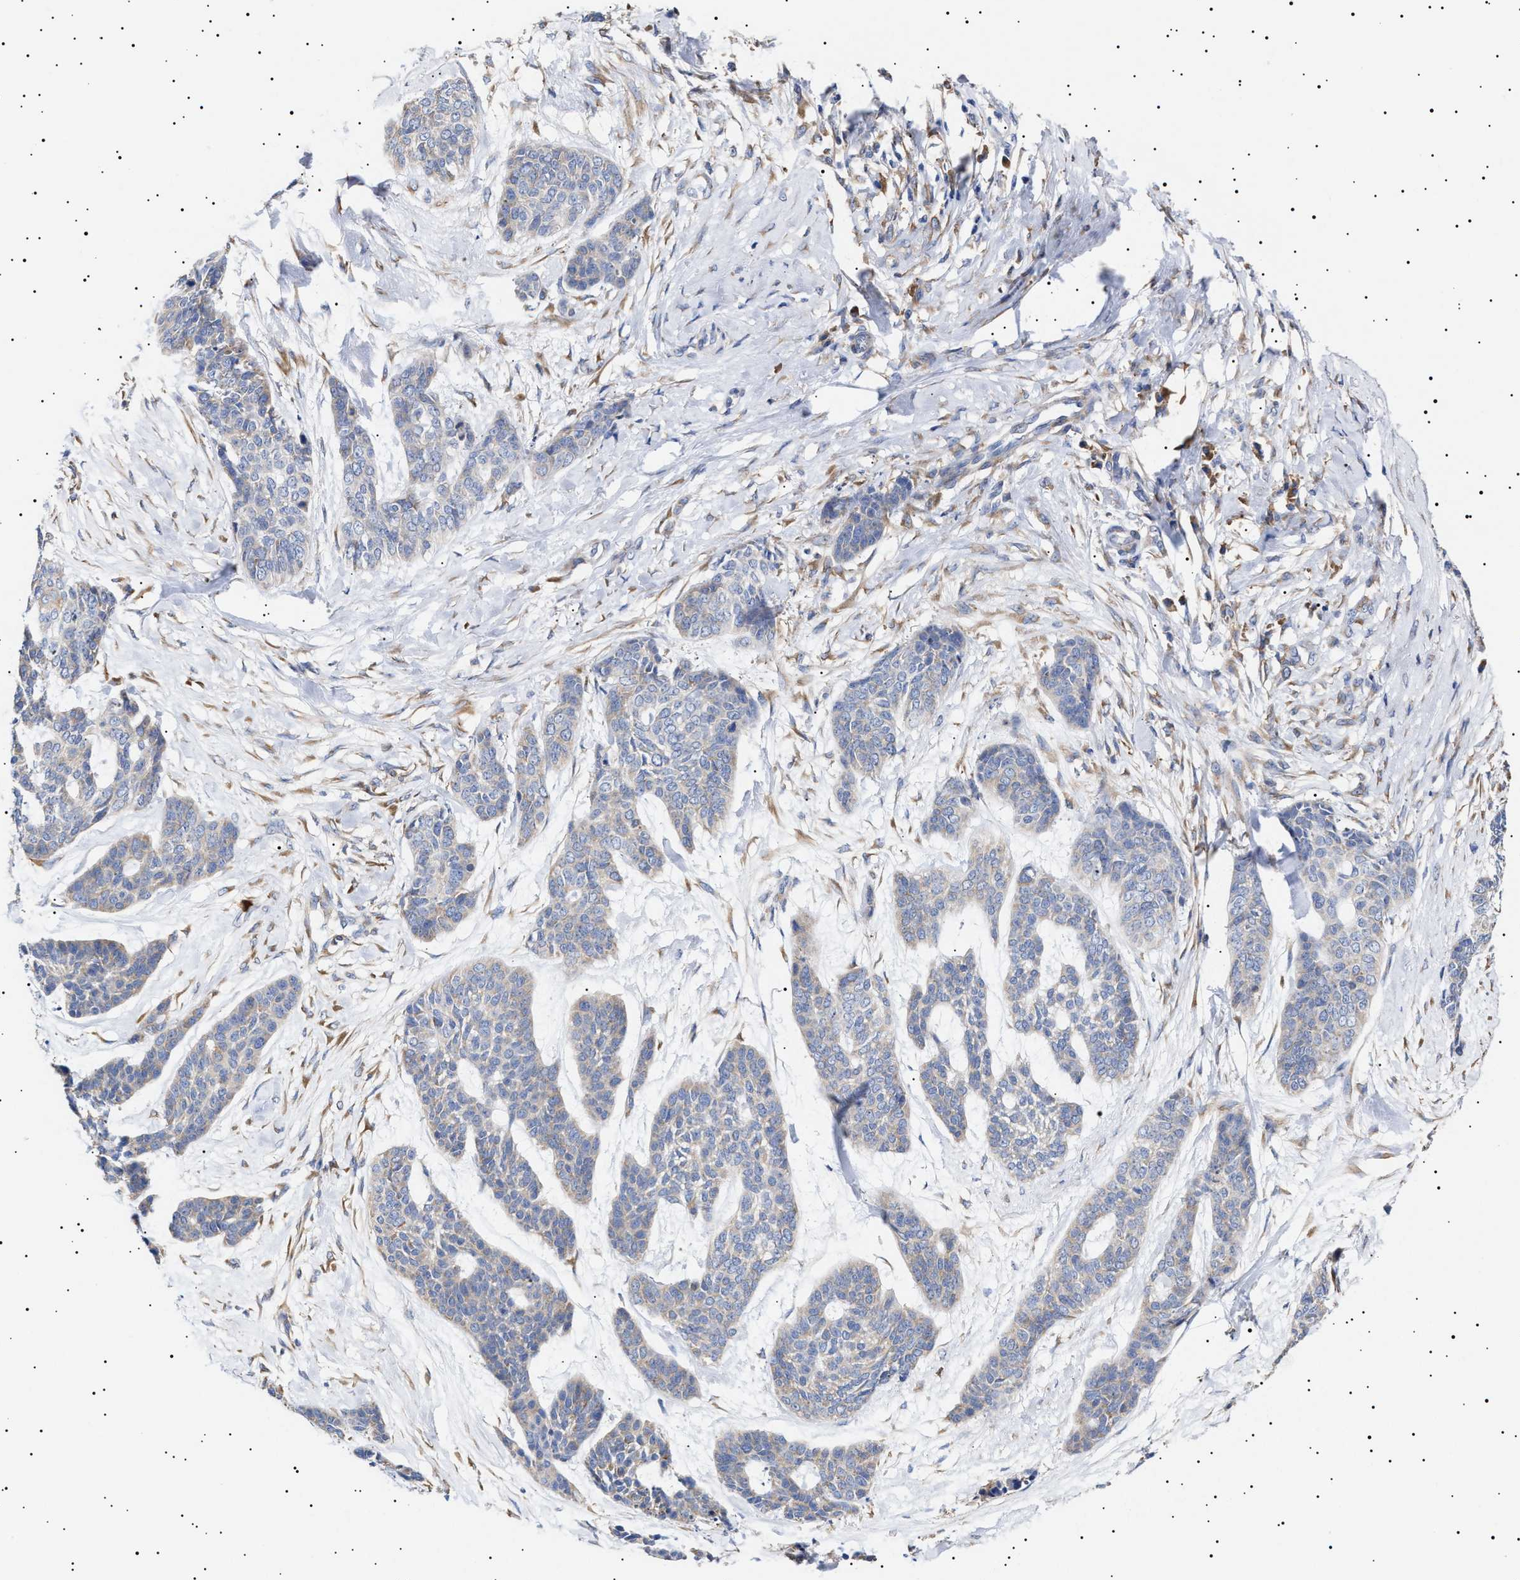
{"staining": {"intensity": "negative", "quantity": "none", "location": "none"}, "tissue": "skin cancer", "cell_type": "Tumor cells", "image_type": "cancer", "snomed": [{"axis": "morphology", "description": "Basal cell carcinoma"}, {"axis": "topography", "description": "Skin"}], "caption": "High magnification brightfield microscopy of skin basal cell carcinoma stained with DAB (brown) and counterstained with hematoxylin (blue): tumor cells show no significant positivity.", "gene": "ERCC6L2", "patient": {"sex": "female", "age": 64}}